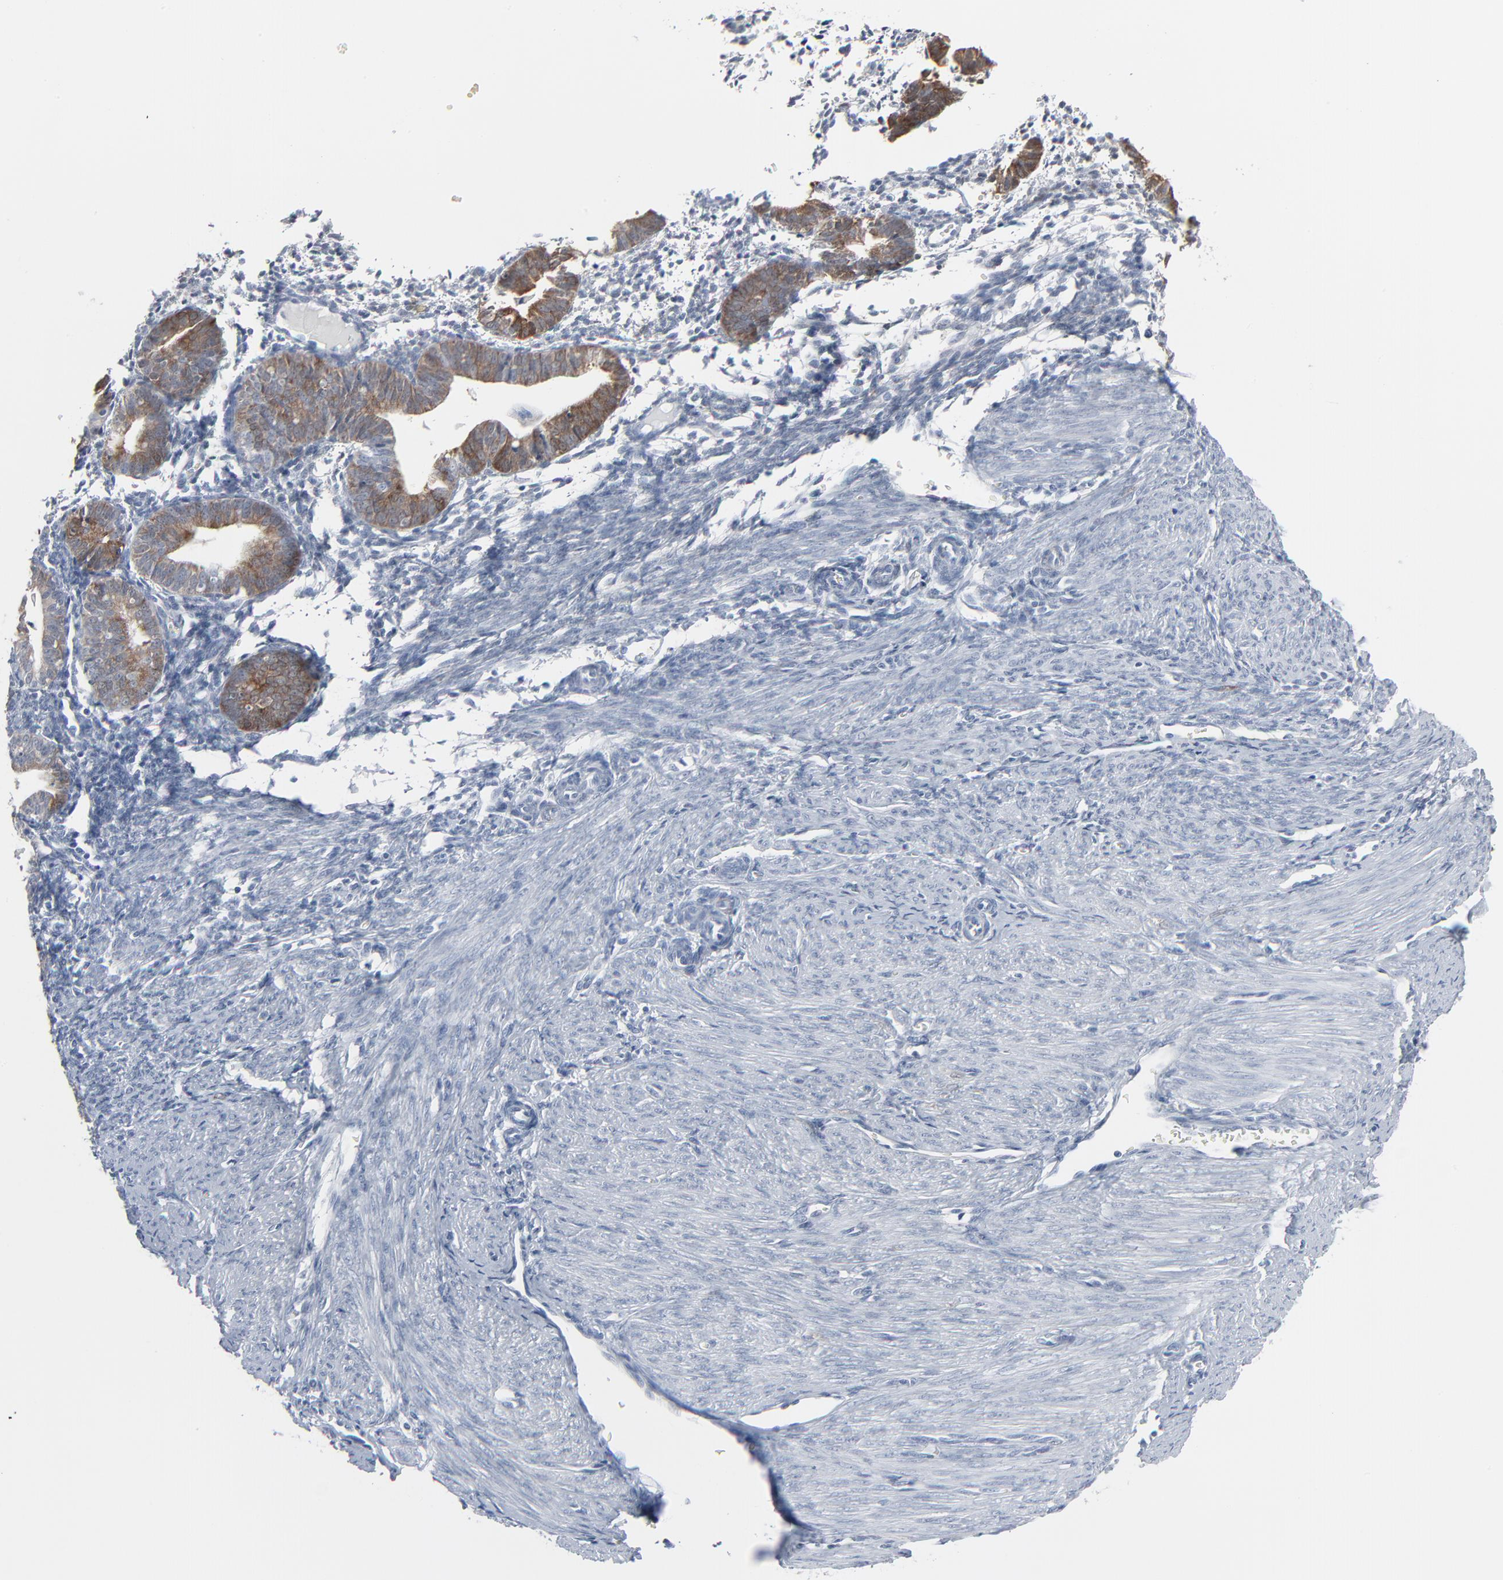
{"staining": {"intensity": "negative", "quantity": "none", "location": "none"}, "tissue": "endometrium", "cell_type": "Cells in endometrial stroma", "image_type": "normal", "snomed": [{"axis": "morphology", "description": "Normal tissue, NOS"}, {"axis": "topography", "description": "Endometrium"}], "caption": "DAB (3,3'-diaminobenzidine) immunohistochemical staining of benign endometrium displays no significant positivity in cells in endometrial stroma.", "gene": "PHGDH", "patient": {"sex": "female", "age": 61}}